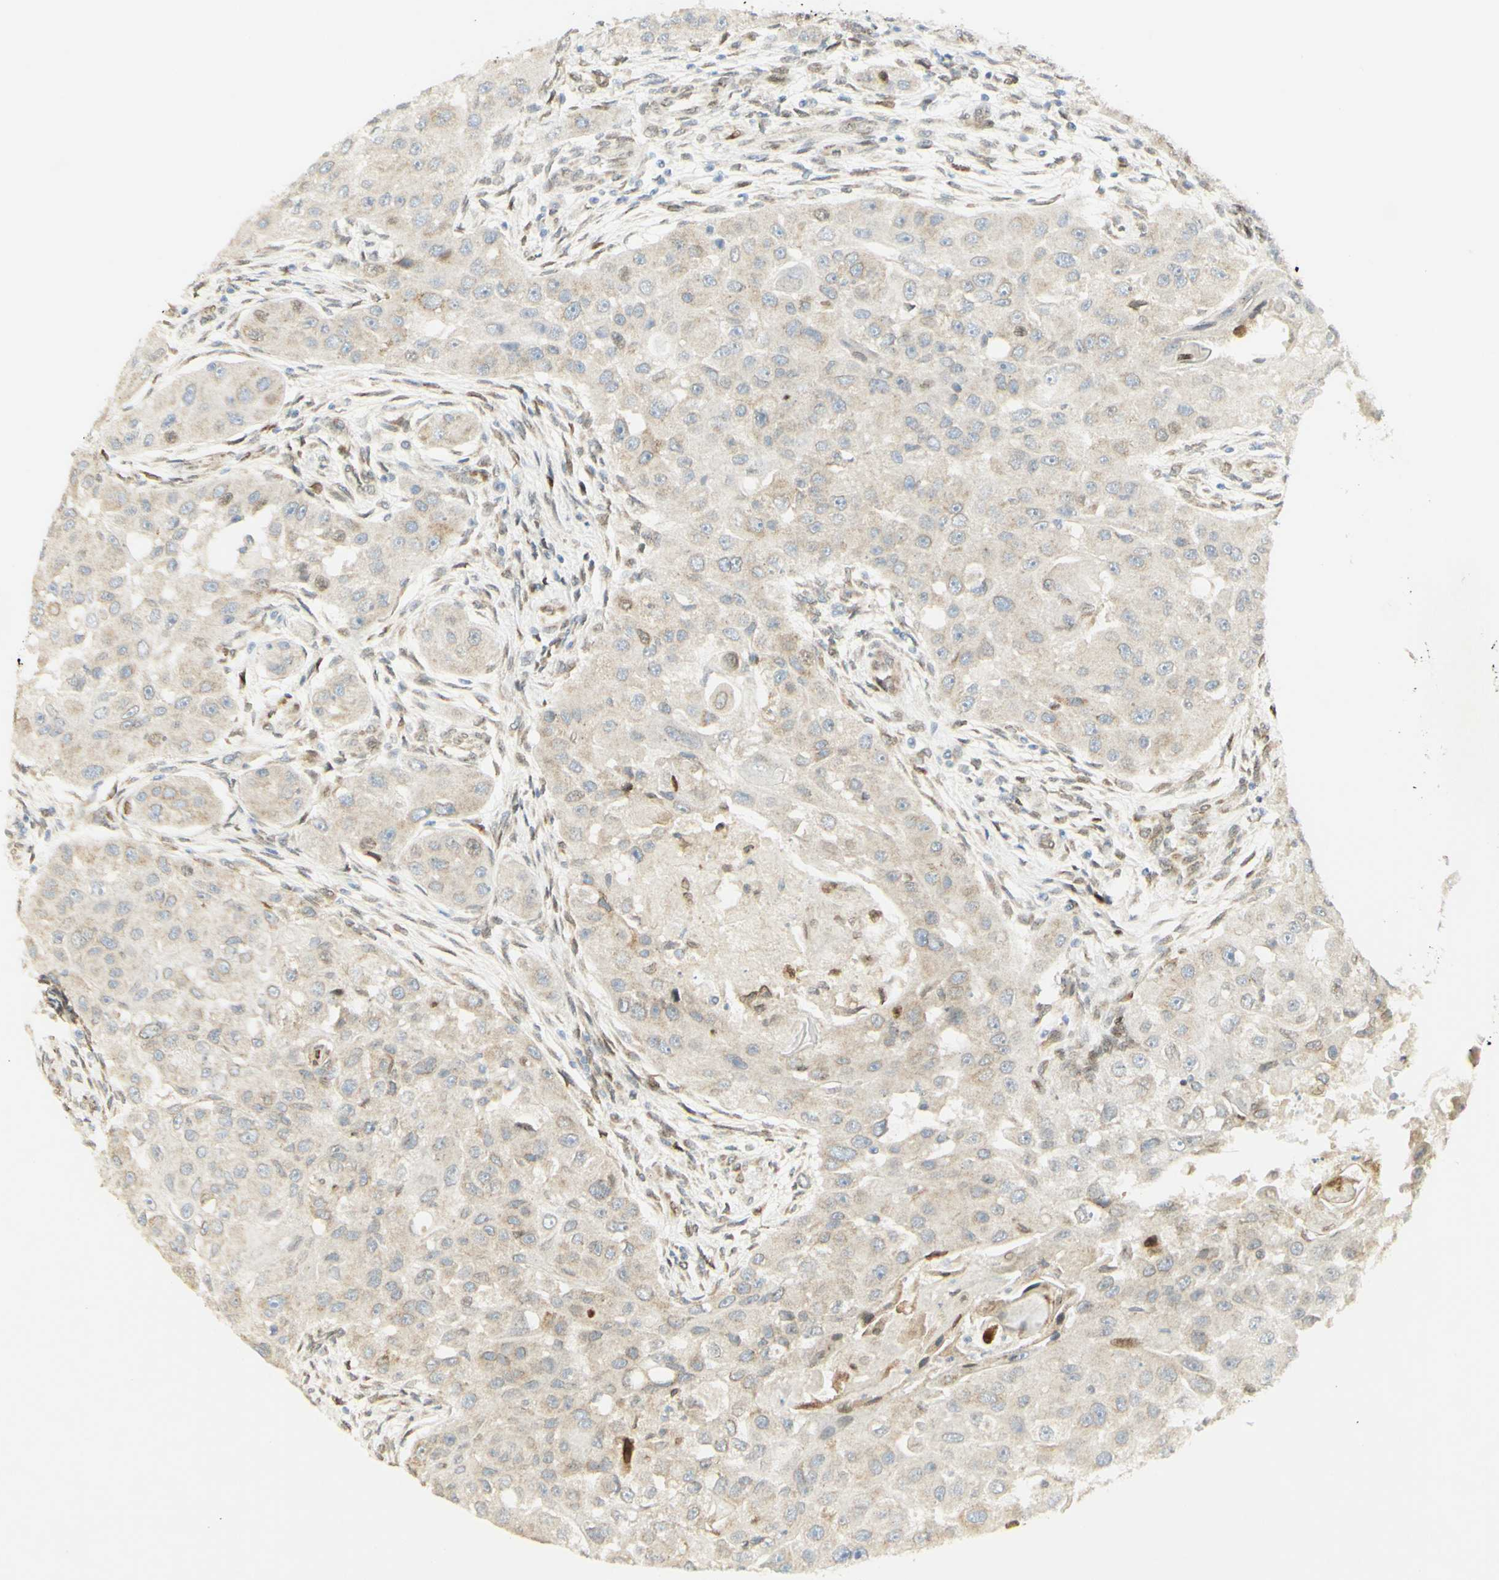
{"staining": {"intensity": "weak", "quantity": "<25%", "location": "cytoplasmic/membranous"}, "tissue": "head and neck cancer", "cell_type": "Tumor cells", "image_type": "cancer", "snomed": [{"axis": "morphology", "description": "Normal tissue, NOS"}, {"axis": "morphology", "description": "Squamous cell carcinoma, NOS"}, {"axis": "topography", "description": "Skeletal muscle"}, {"axis": "topography", "description": "Head-Neck"}], "caption": "Tumor cells show no significant staining in squamous cell carcinoma (head and neck).", "gene": "E2F1", "patient": {"sex": "male", "age": 51}}